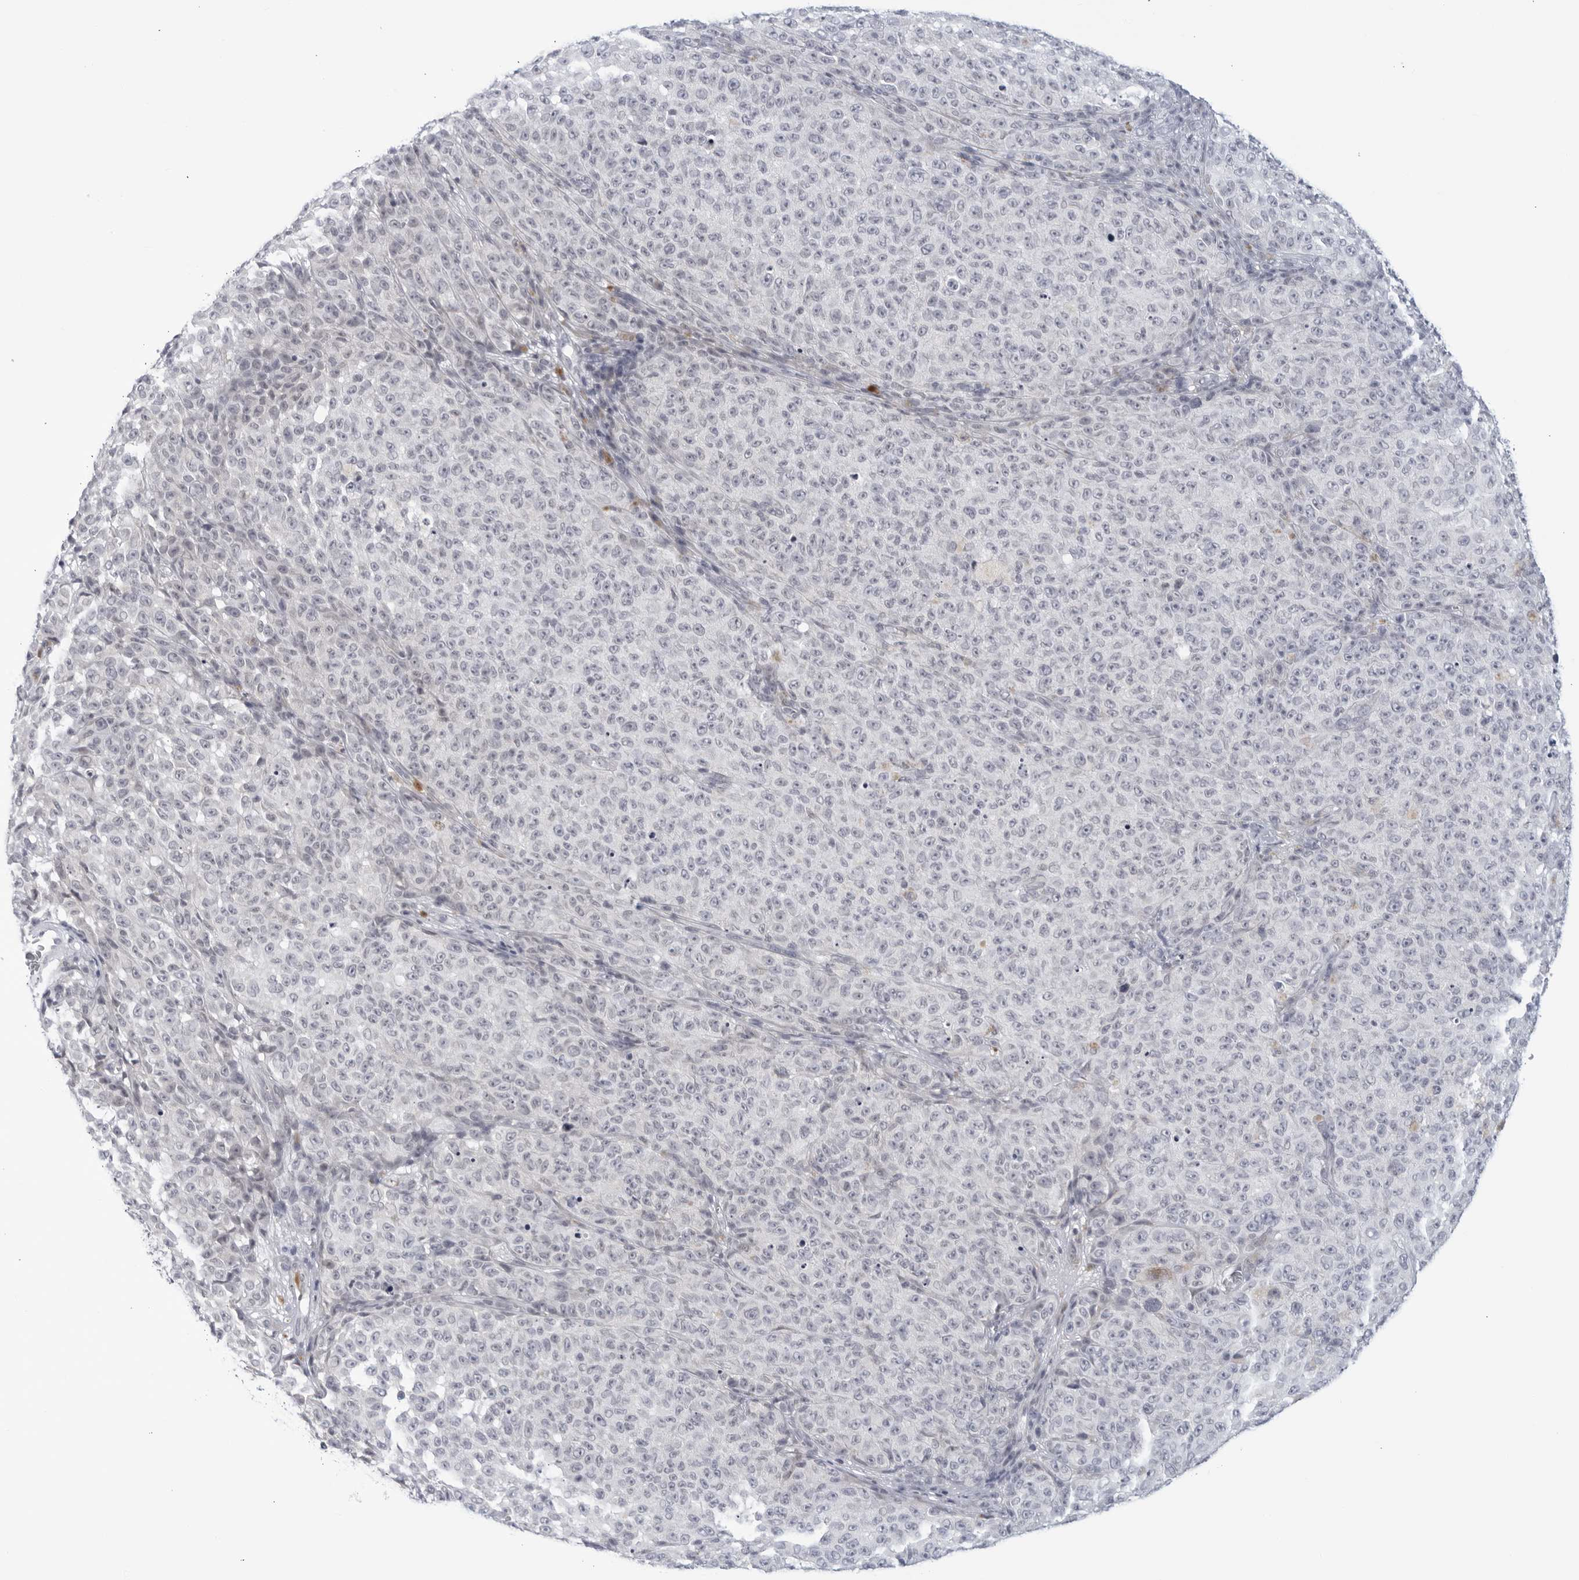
{"staining": {"intensity": "negative", "quantity": "none", "location": "none"}, "tissue": "melanoma", "cell_type": "Tumor cells", "image_type": "cancer", "snomed": [{"axis": "morphology", "description": "Malignant melanoma, NOS"}, {"axis": "topography", "description": "Skin"}], "caption": "Tumor cells show no significant protein expression in malignant melanoma.", "gene": "WDTC1", "patient": {"sex": "female", "age": 82}}